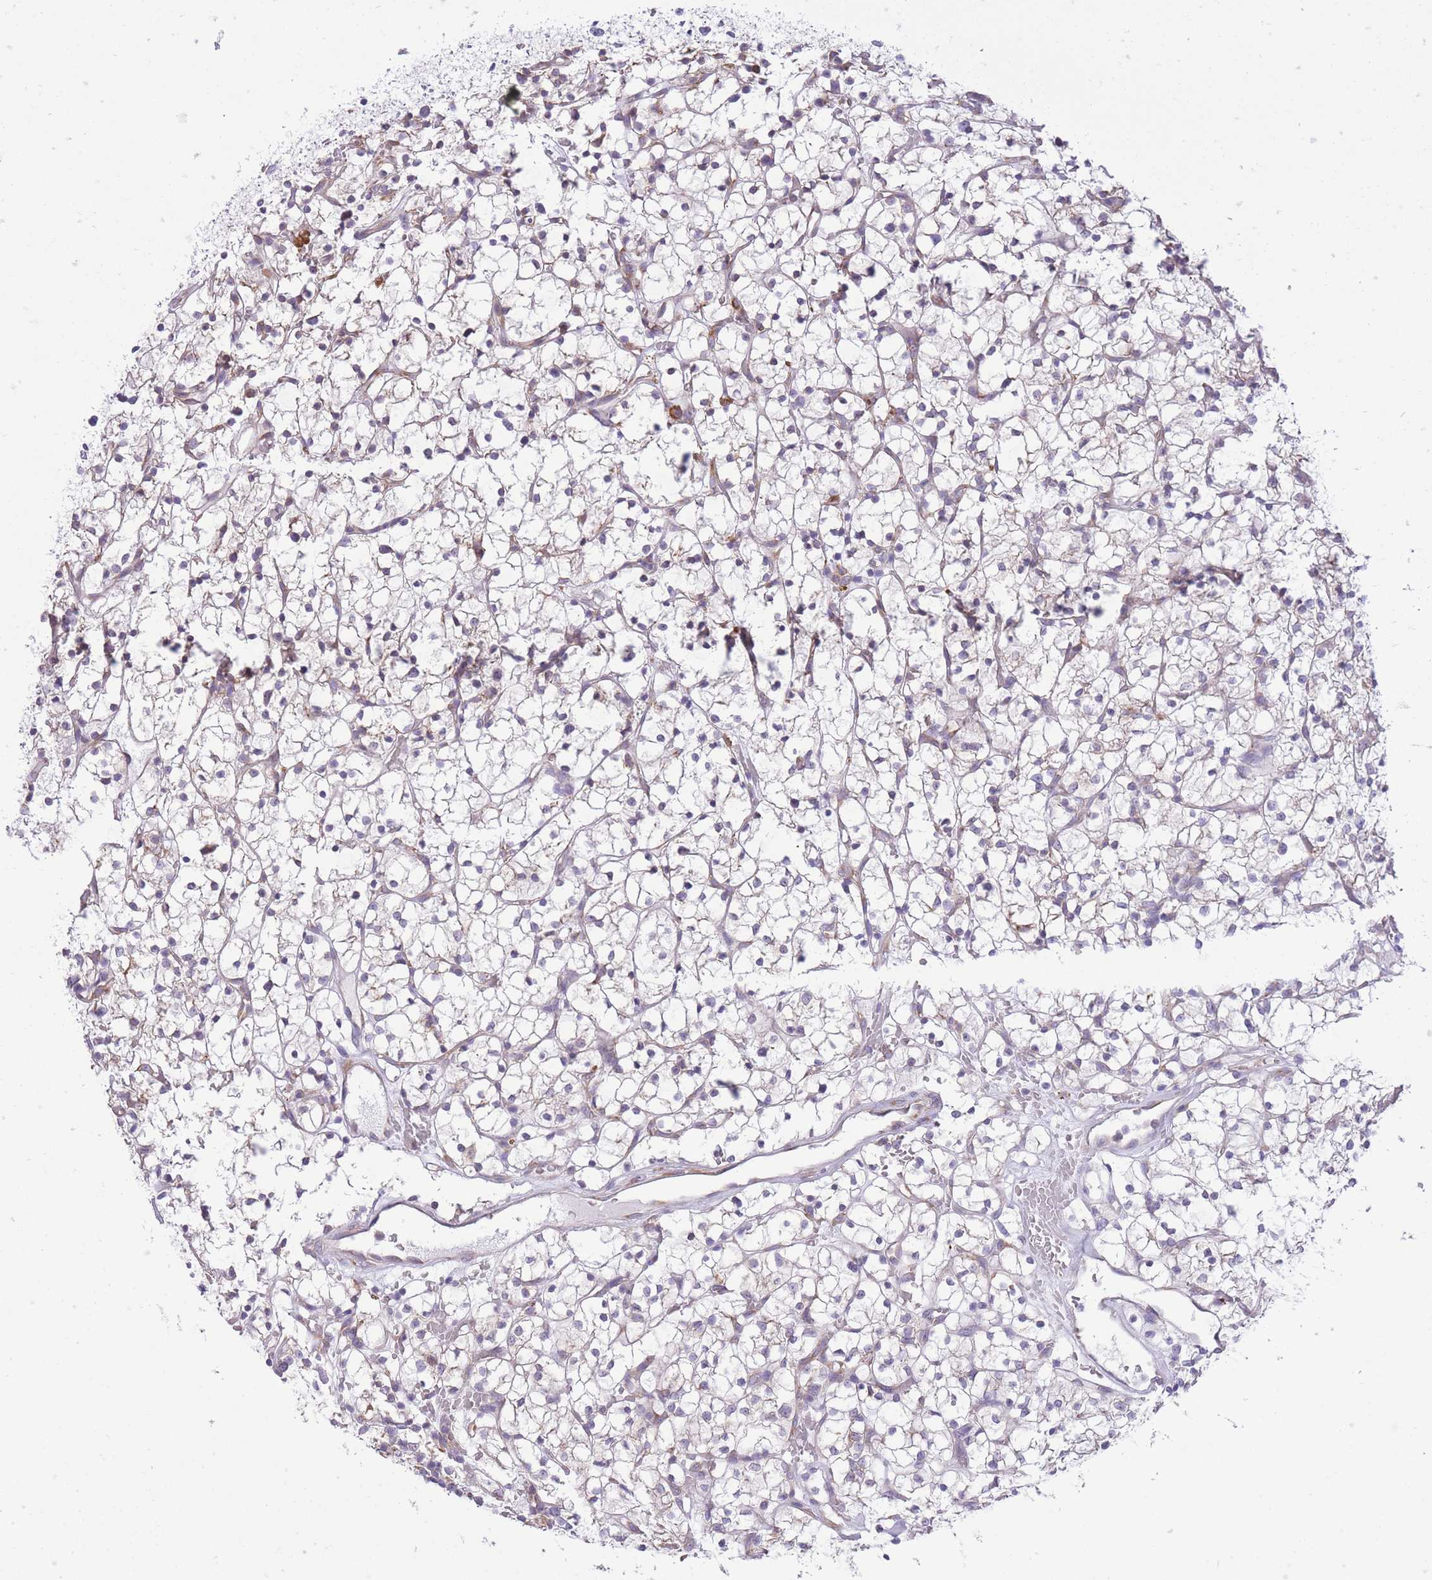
{"staining": {"intensity": "negative", "quantity": "none", "location": "none"}, "tissue": "renal cancer", "cell_type": "Tumor cells", "image_type": "cancer", "snomed": [{"axis": "morphology", "description": "Adenocarcinoma, NOS"}, {"axis": "topography", "description": "Kidney"}], "caption": "An IHC image of adenocarcinoma (renal) is shown. There is no staining in tumor cells of adenocarcinoma (renal).", "gene": "ZNF501", "patient": {"sex": "female", "age": 64}}